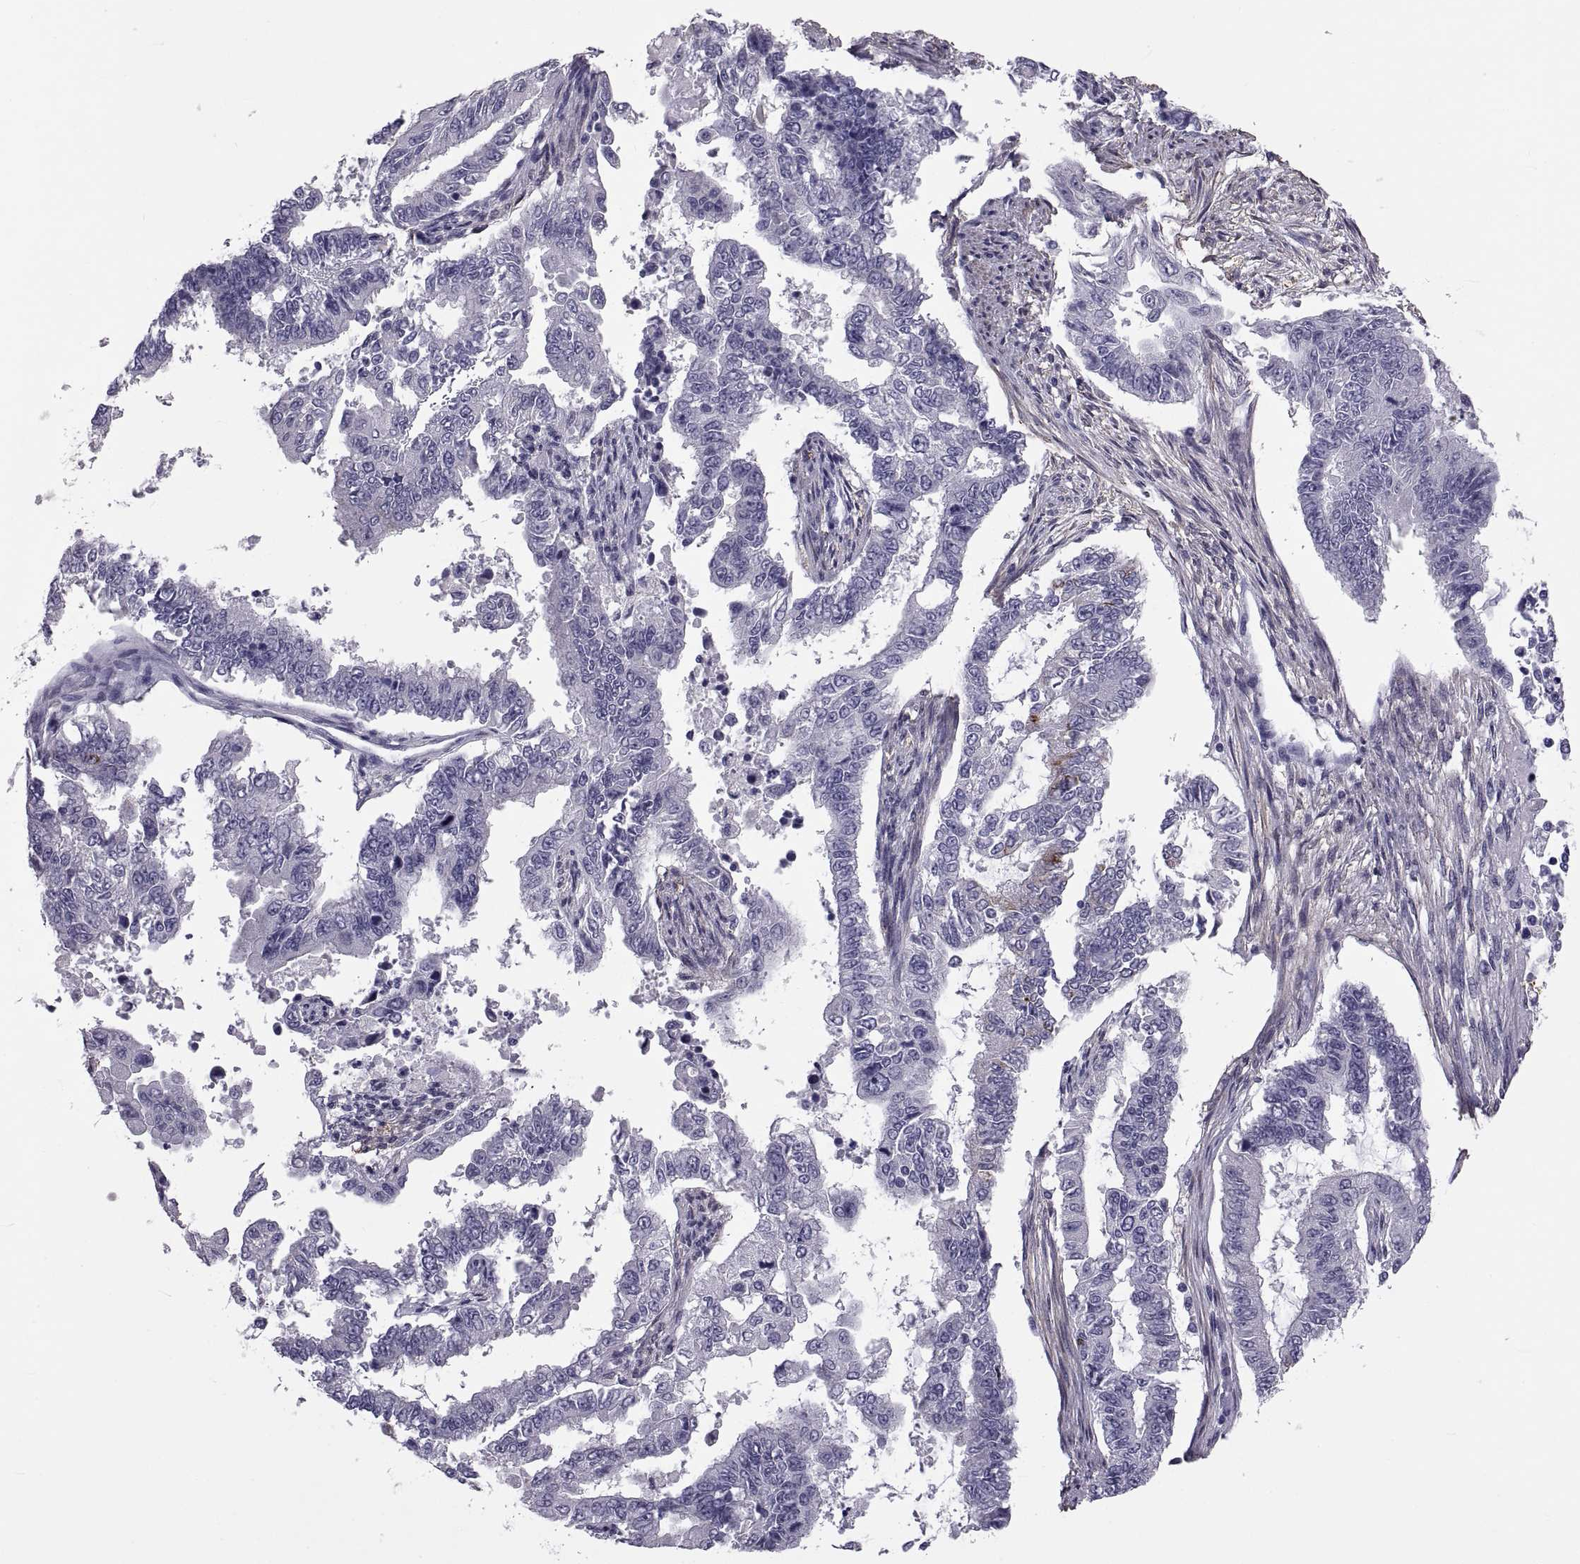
{"staining": {"intensity": "negative", "quantity": "none", "location": "none"}, "tissue": "endometrial cancer", "cell_type": "Tumor cells", "image_type": "cancer", "snomed": [{"axis": "morphology", "description": "Adenocarcinoma, NOS"}, {"axis": "topography", "description": "Uterus"}], "caption": "The micrograph shows no staining of tumor cells in endometrial cancer (adenocarcinoma).", "gene": "MAGEB1", "patient": {"sex": "female", "age": 59}}